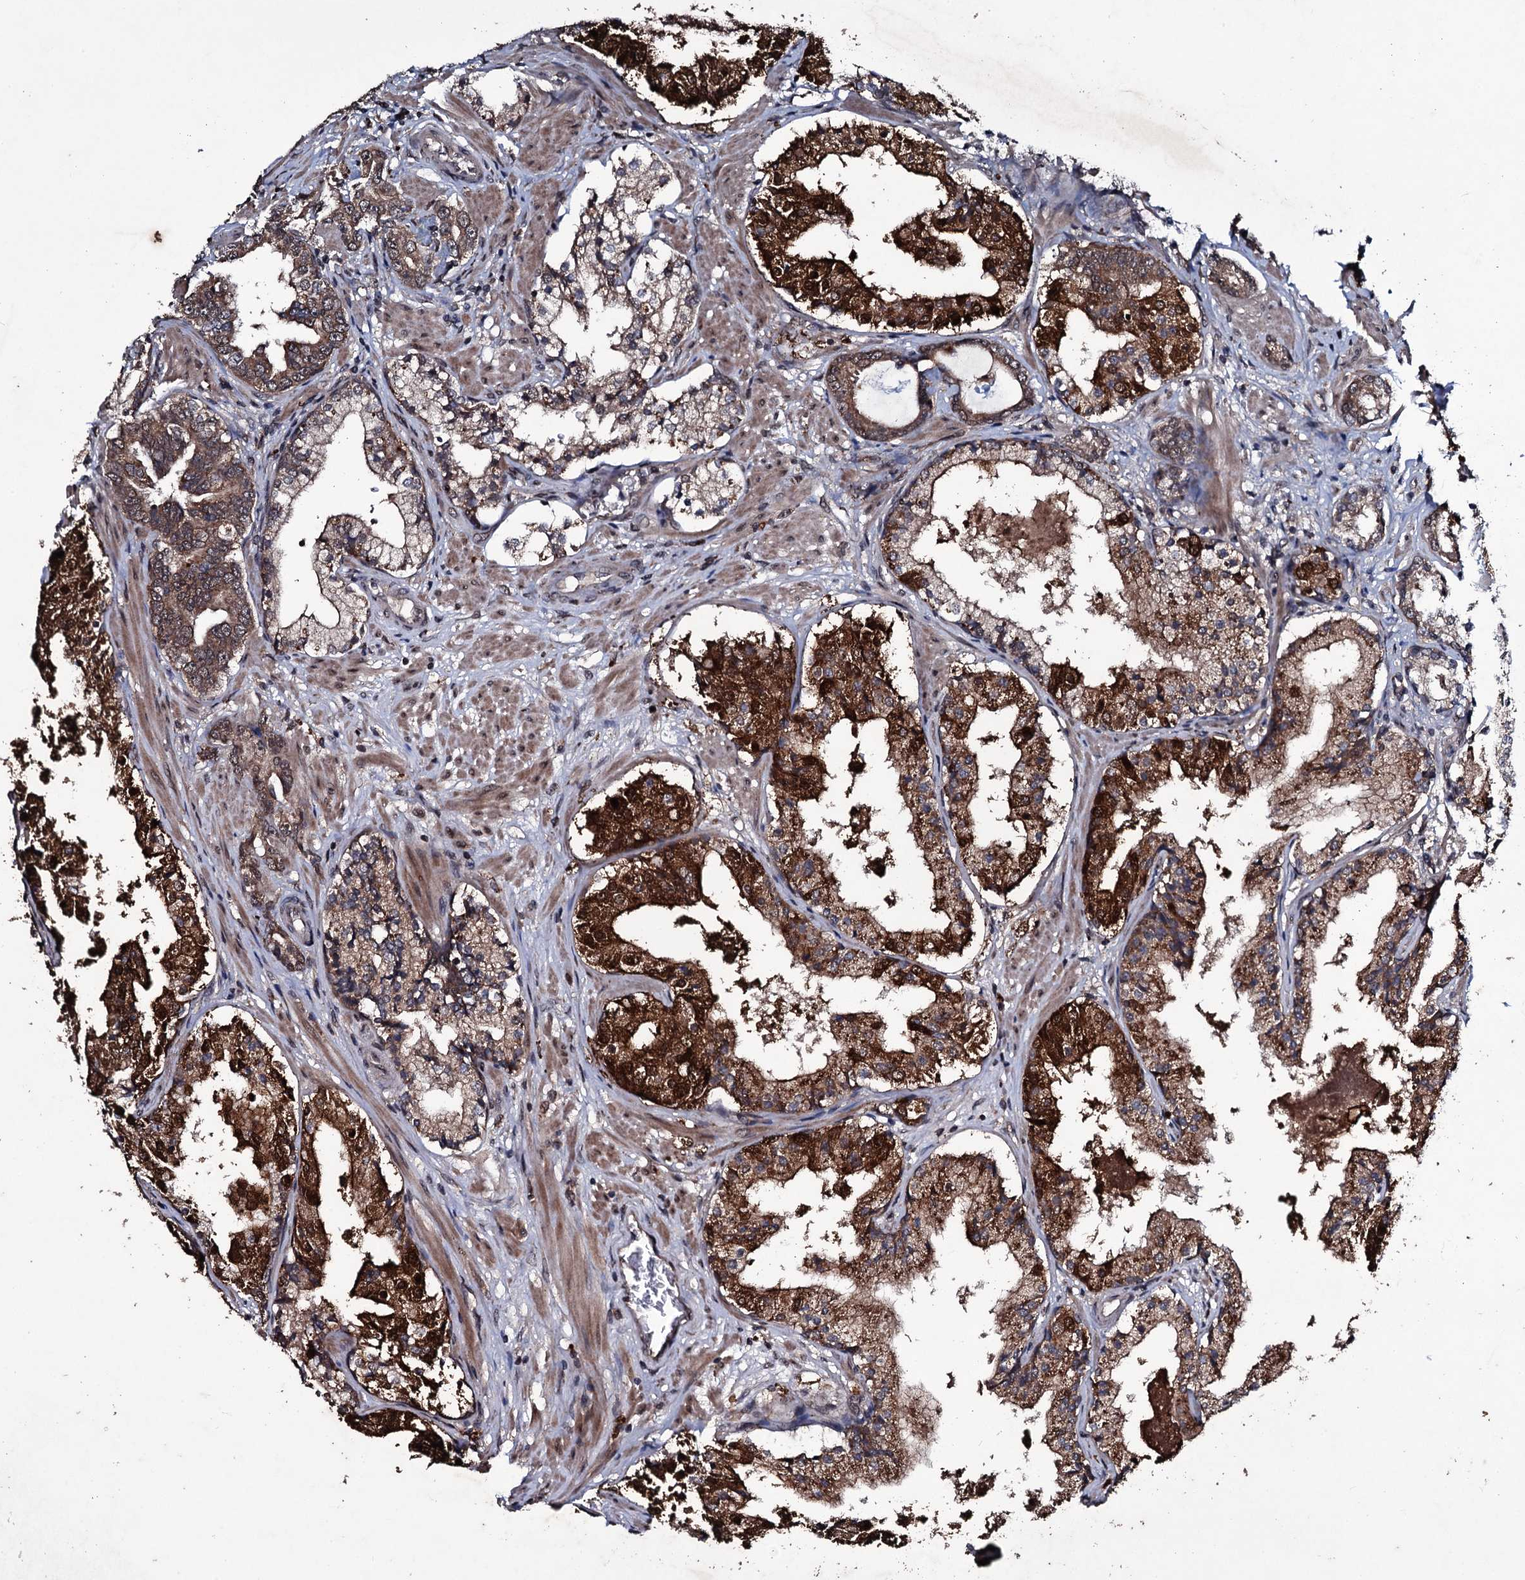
{"staining": {"intensity": "strong", "quantity": "25%-75%", "location": "cytoplasmic/membranous,nuclear"}, "tissue": "prostate cancer", "cell_type": "Tumor cells", "image_type": "cancer", "snomed": [{"axis": "morphology", "description": "Adenocarcinoma, High grade"}, {"axis": "topography", "description": "Prostate"}], "caption": "Immunohistochemical staining of human prostate high-grade adenocarcinoma displays strong cytoplasmic/membranous and nuclear protein expression in approximately 25%-75% of tumor cells. (DAB (3,3'-diaminobenzidine) IHC with brightfield microscopy, high magnification).", "gene": "MRPS31", "patient": {"sex": "male", "age": 58}}